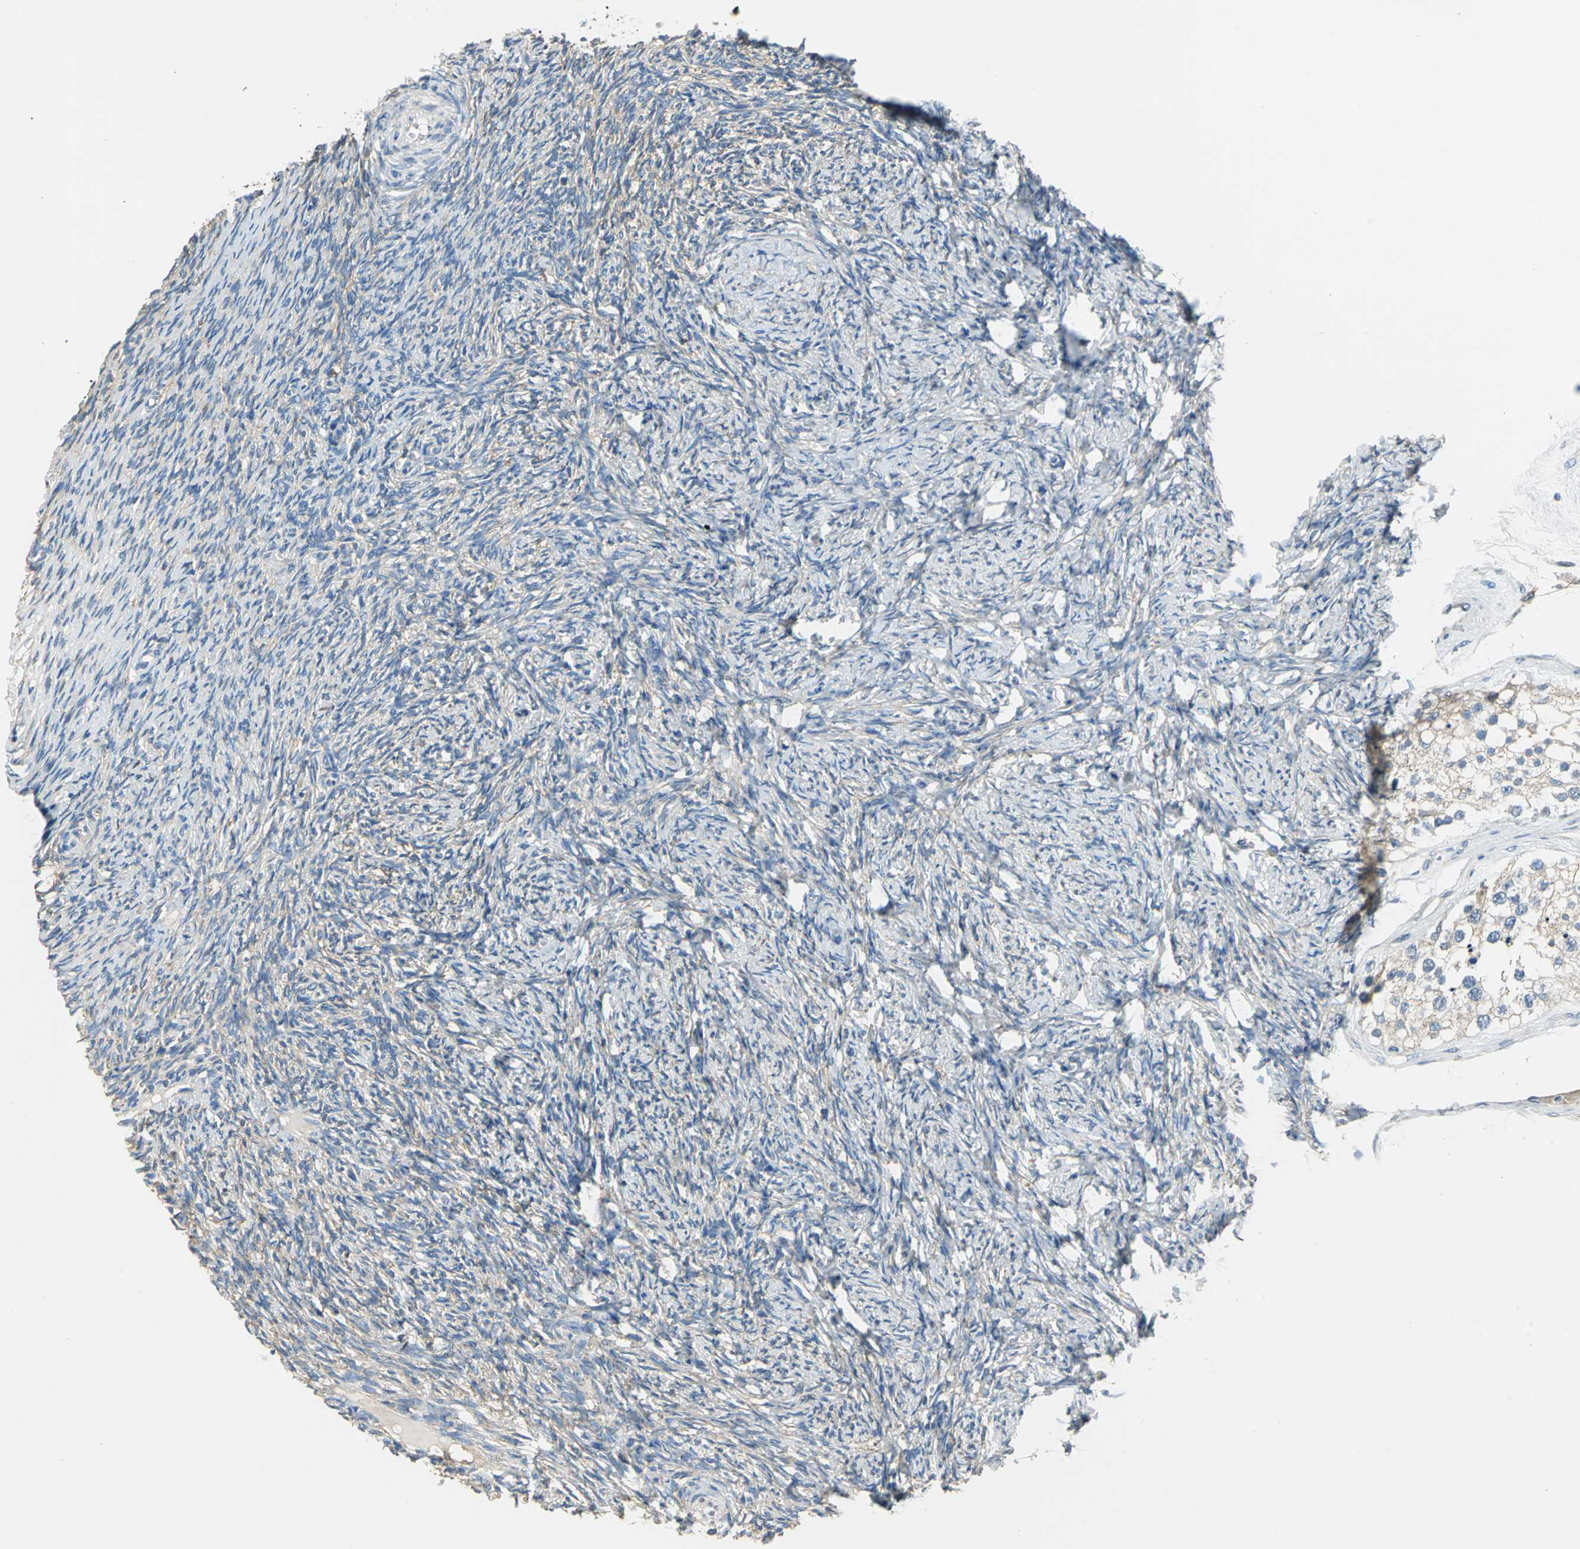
{"staining": {"intensity": "weak", "quantity": "<25%", "location": "cytoplasmic/membranous"}, "tissue": "ovary", "cell_type": "Ovarian stroma cells", "image_type": "normal", "snomed": [{"axis": "morphology", "description": "Normal tissue, NOS"}, {"axis": "topography", "description": "Ovary"}], "caption": "DAB immunohistochemical staining of normal ovary exhibits no significant expression in ovarian stroma cells.", "gene": "PRKCA", "patient": {"sex": "female", "age": 60}}